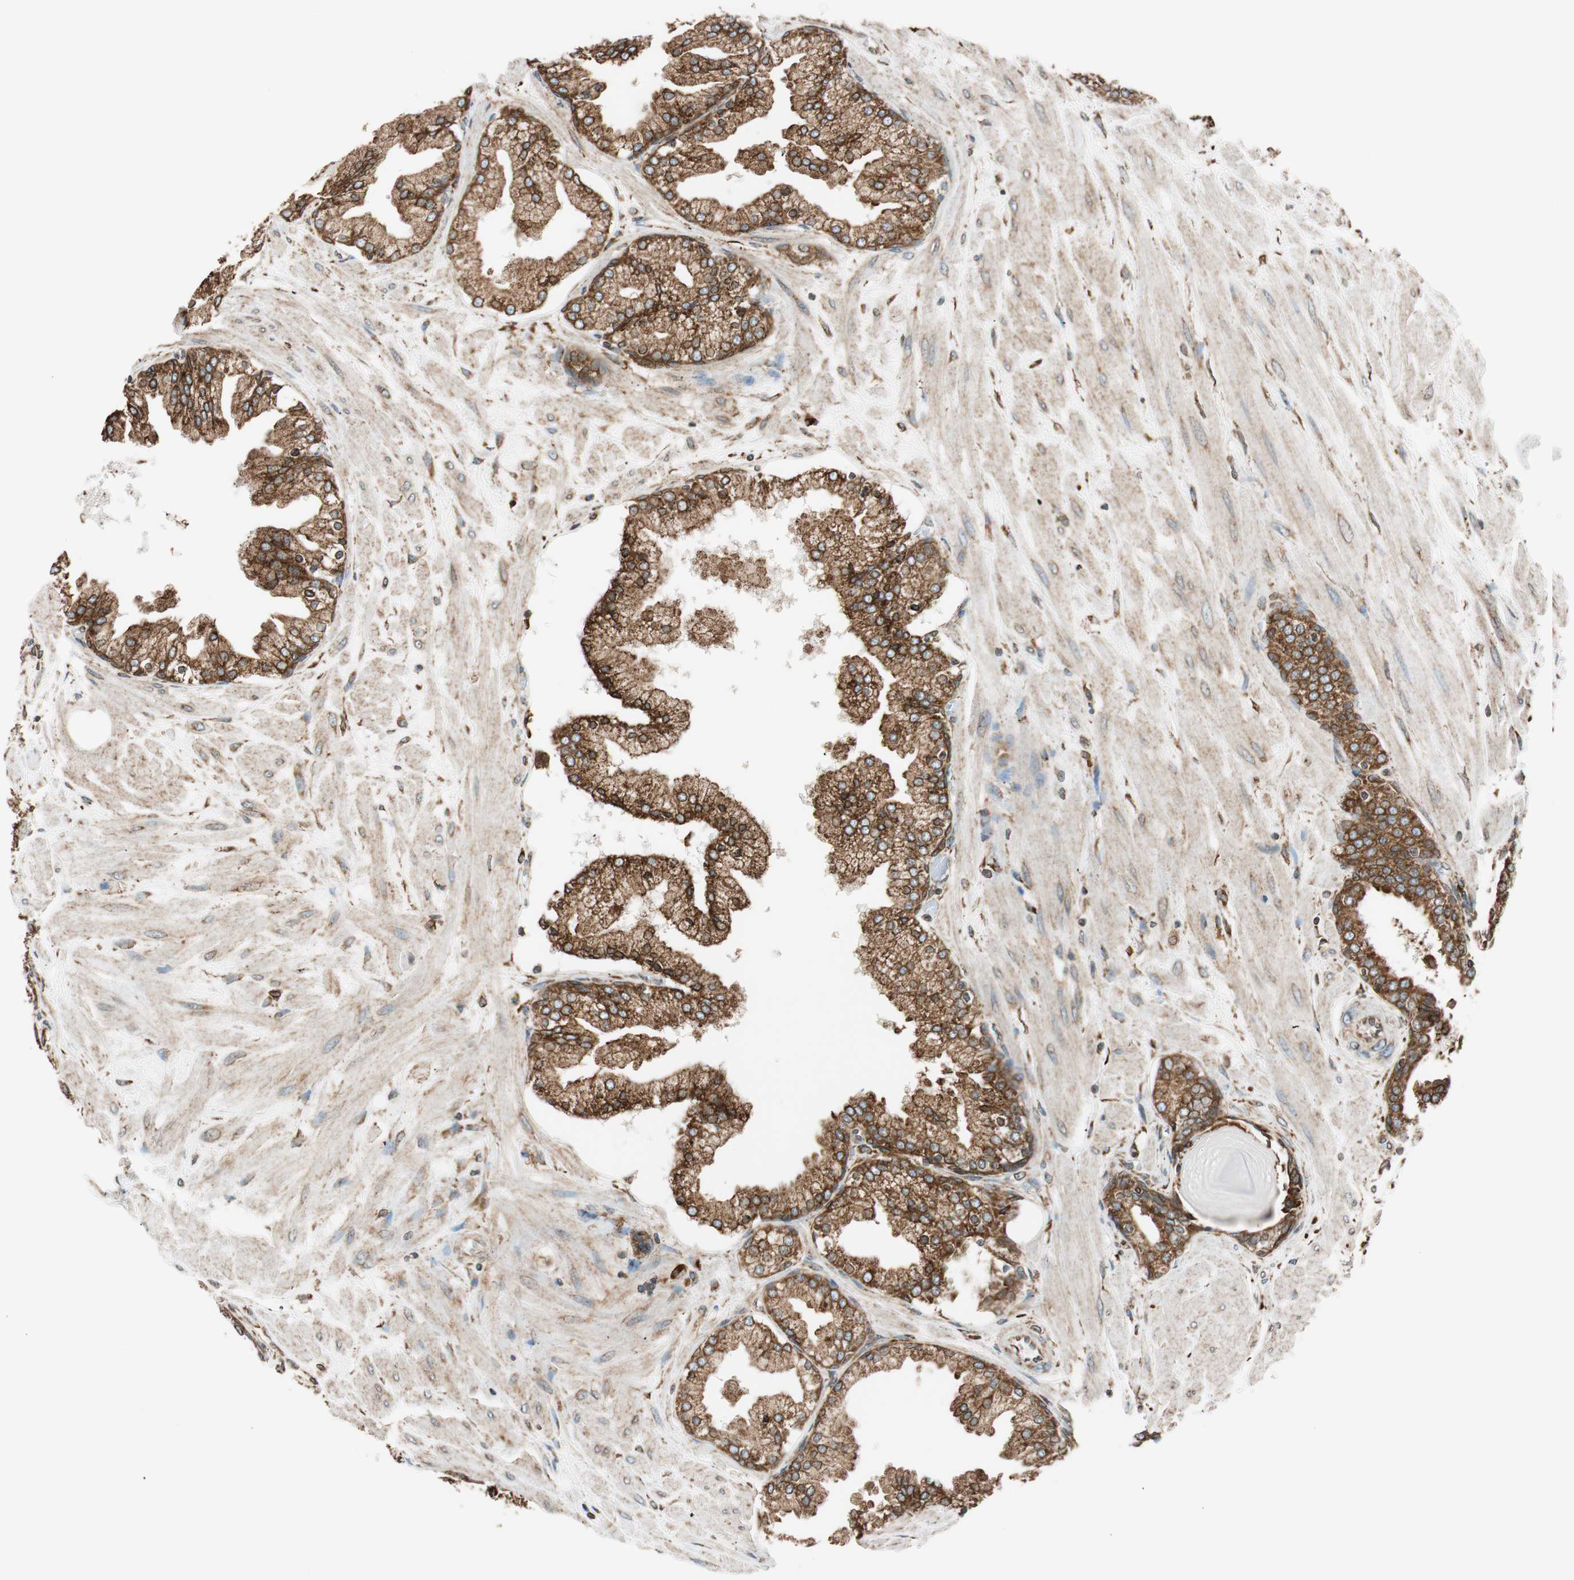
{"staining": {"intensity": "strong", "quantity": ">75%", "location": "cytoplasmic/membranous"}, "tissue": "prostate", "cell_type": "Glandular cells", "image_type": "normal", "snomed": [{"axis": "morphology", "description": "Normal tissue, NOS"}, {"axis": "topography", "description": "Prostate"}], "caption": "The immunohistochemical stain labels strong cytoplasmic/membranous positivity in glandular cells of benign prostate.", "gene": "PRKCSH", "patient": {"sex": "male", "age": 51}}